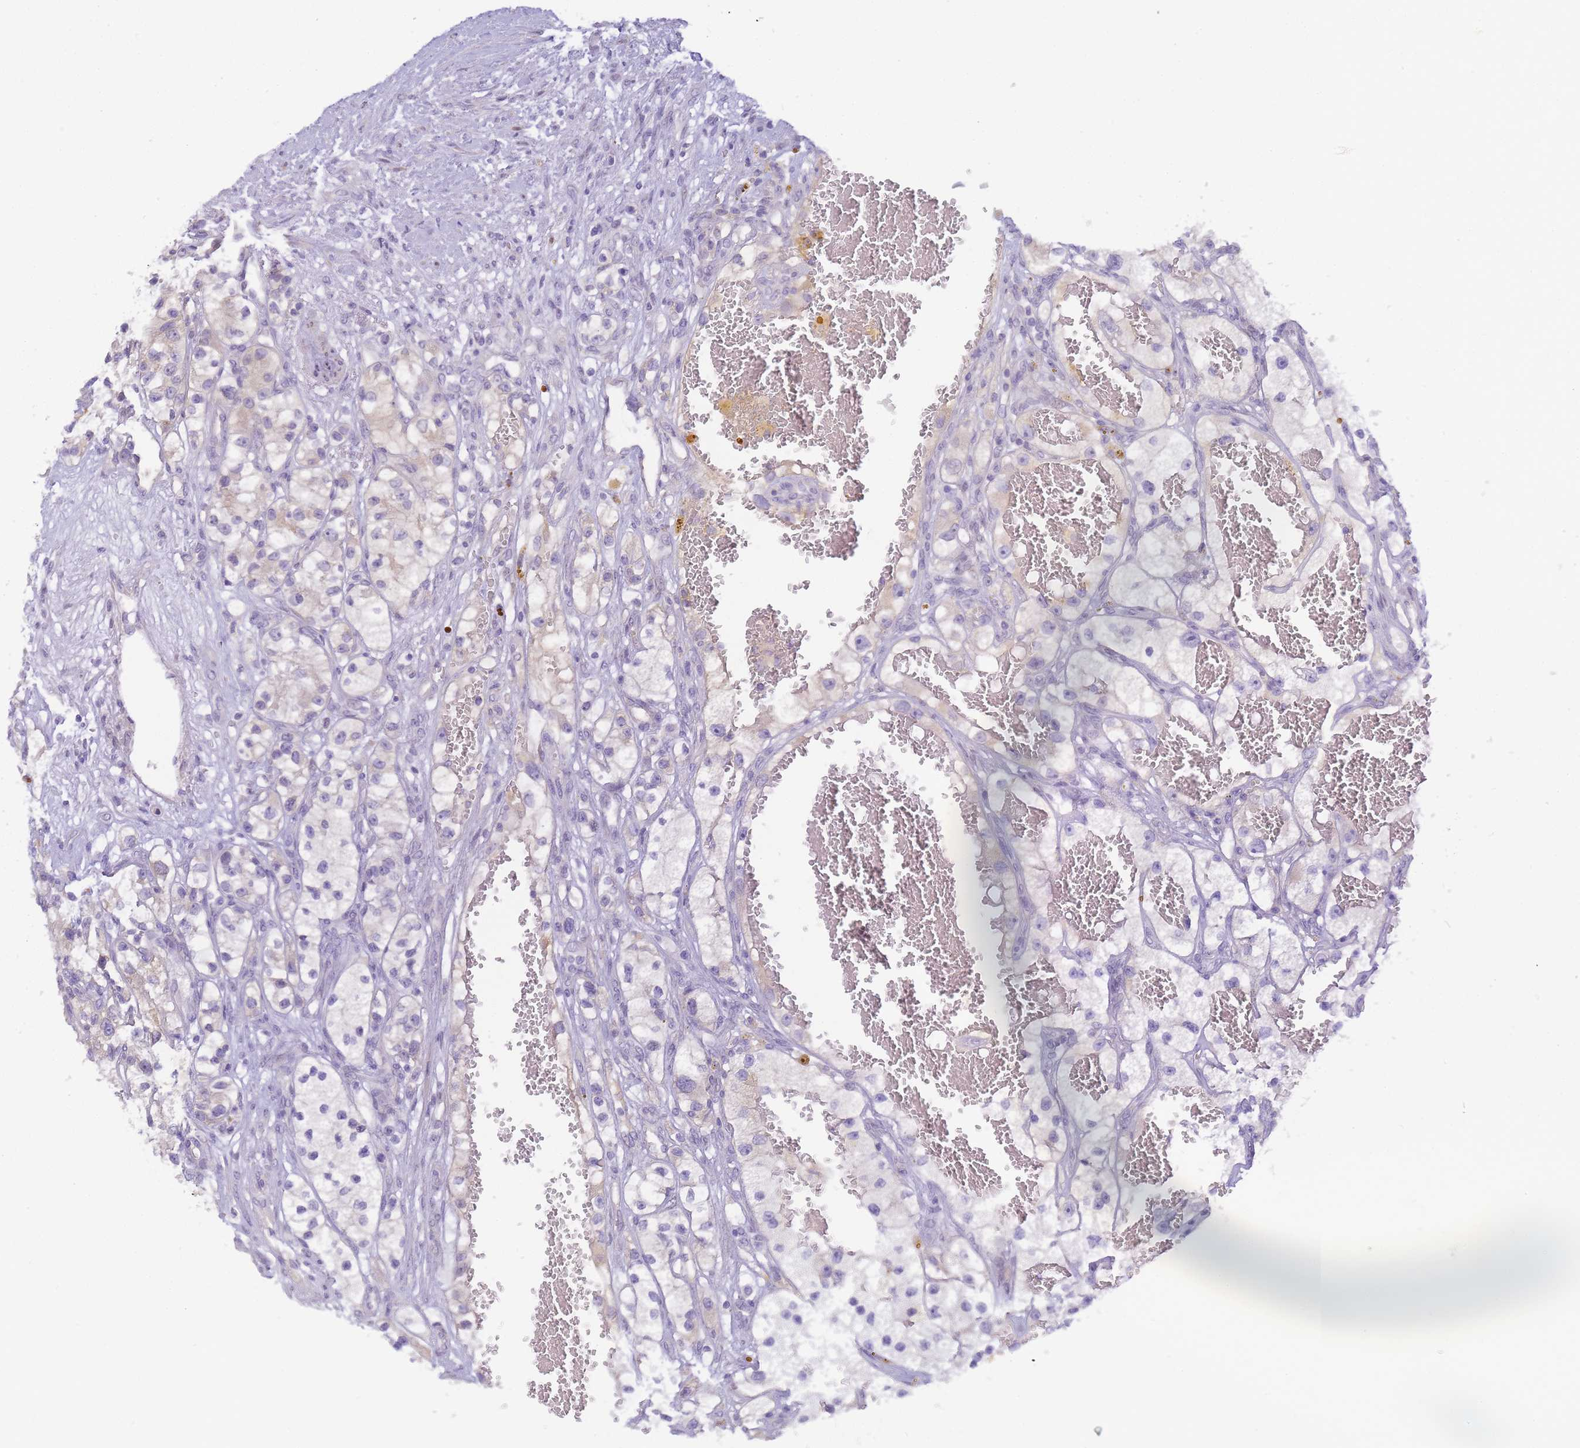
{"staining": {"intensity": "negative", "quantity": "none", "location": "none"}, "tissue": "renal cancer", "cell_type": "Tumor cells", "image_type": "cancer", "snomed": [{"axis": "morphology", "description": "Adenocarcinoma, NOS"}, {"axis": "topography", "description": "Kidney"}], "caption": "The image exhibits no staining of tumor cells in renal adenocarcinoma.", "gene": "RRAD", "patient": {"sex": "female", "age": 57}}